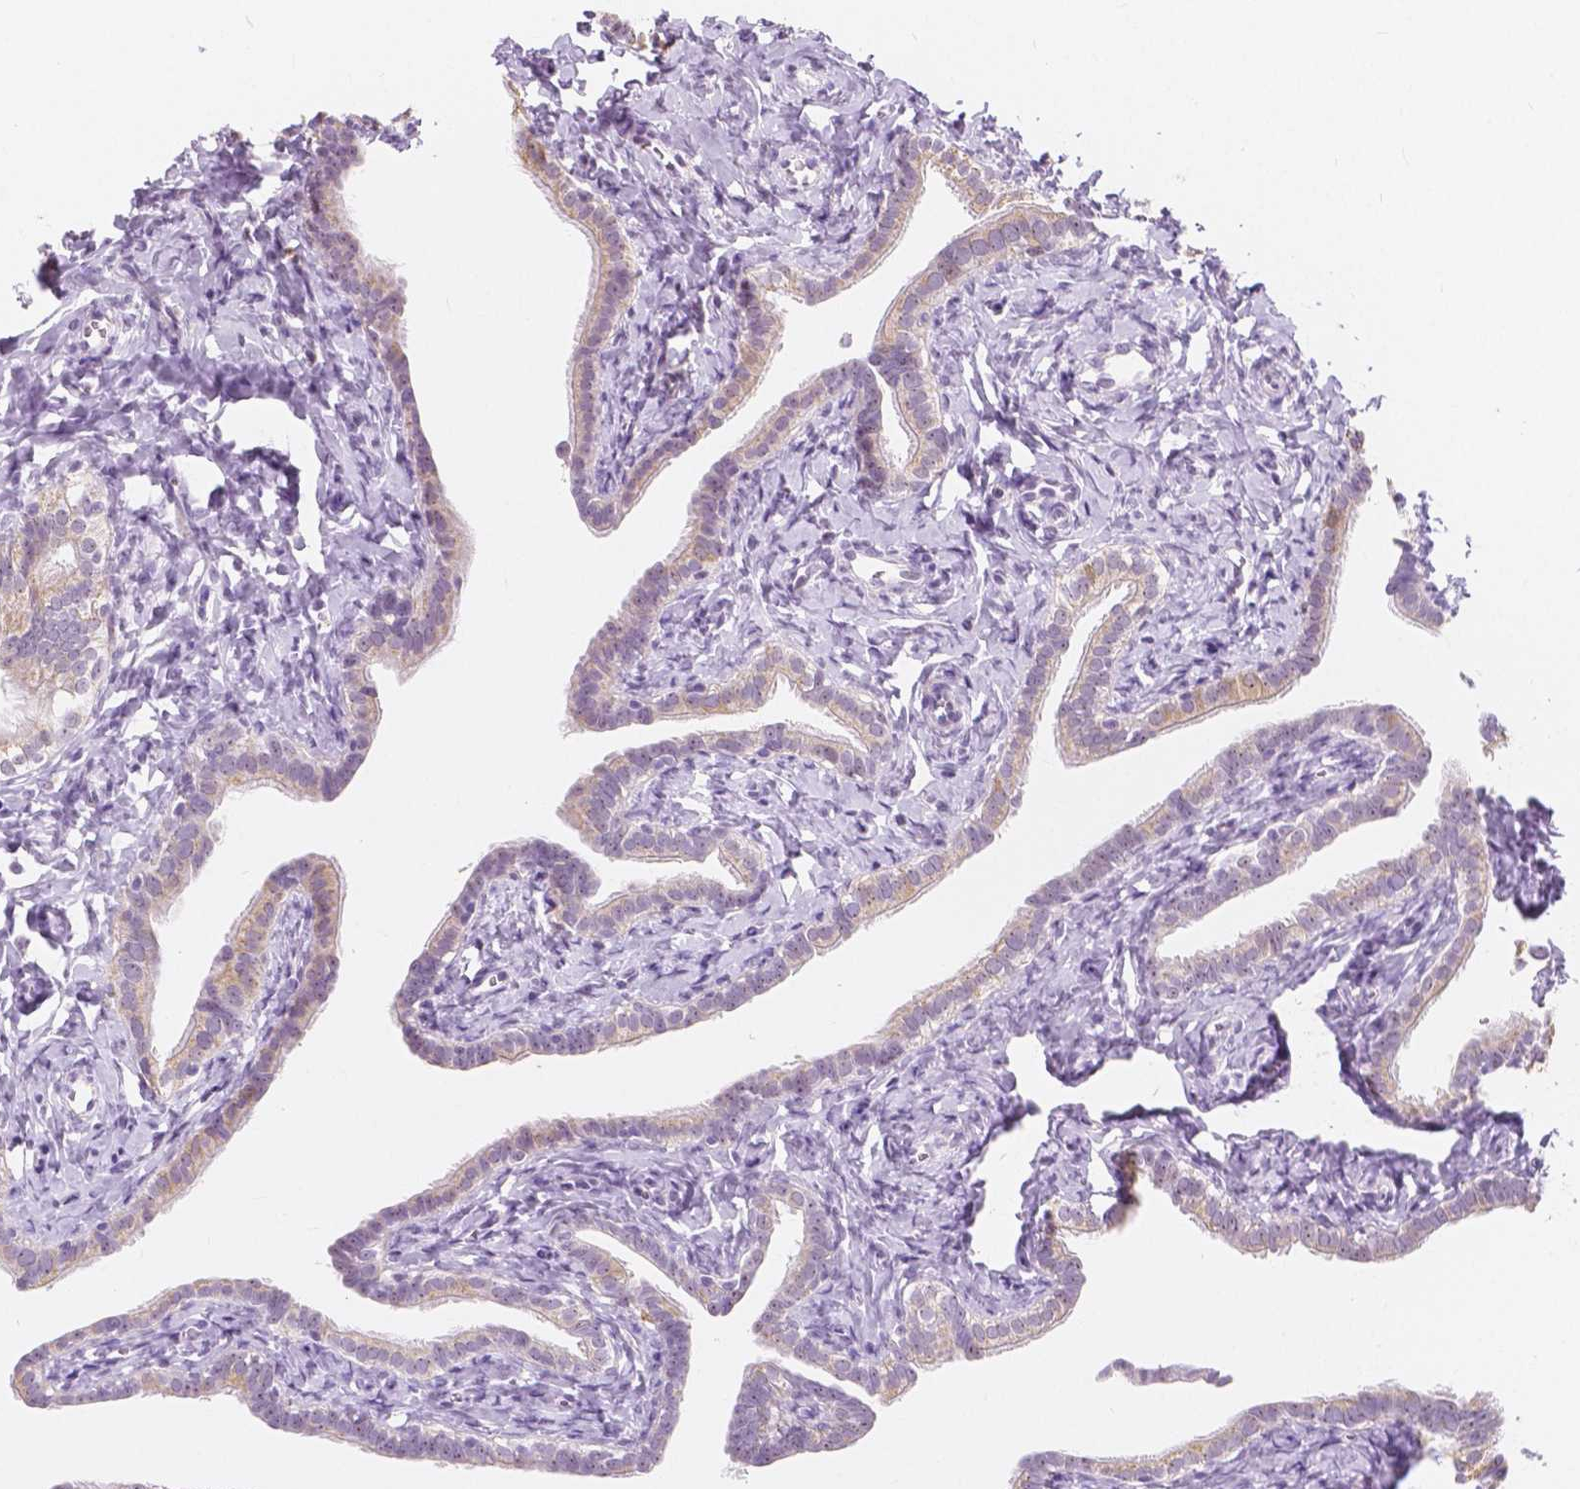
{"staining": {"intensity": "weak", "quantity": "25%-75%", "location": "cytoplasmic/membranous,nuclear"}, "tissue": "fallopian tube", "cell_type": "Glandular cells", "image_type": "normal", "snomed": [{"axis": "morphology", "description": "Normal tissue, NOS"}, {"axis": "topography", "description": "Fallopian tube"}], "caption": "This micrograph displays immunohistochemistry staining of benign fallopian tube, with low weak cytoplasmic/membranous,nuclear staining in about 25%-75% of glandular cells.", "gene": "NOLC1", "patient": {"sex": "female", "age": 41}}